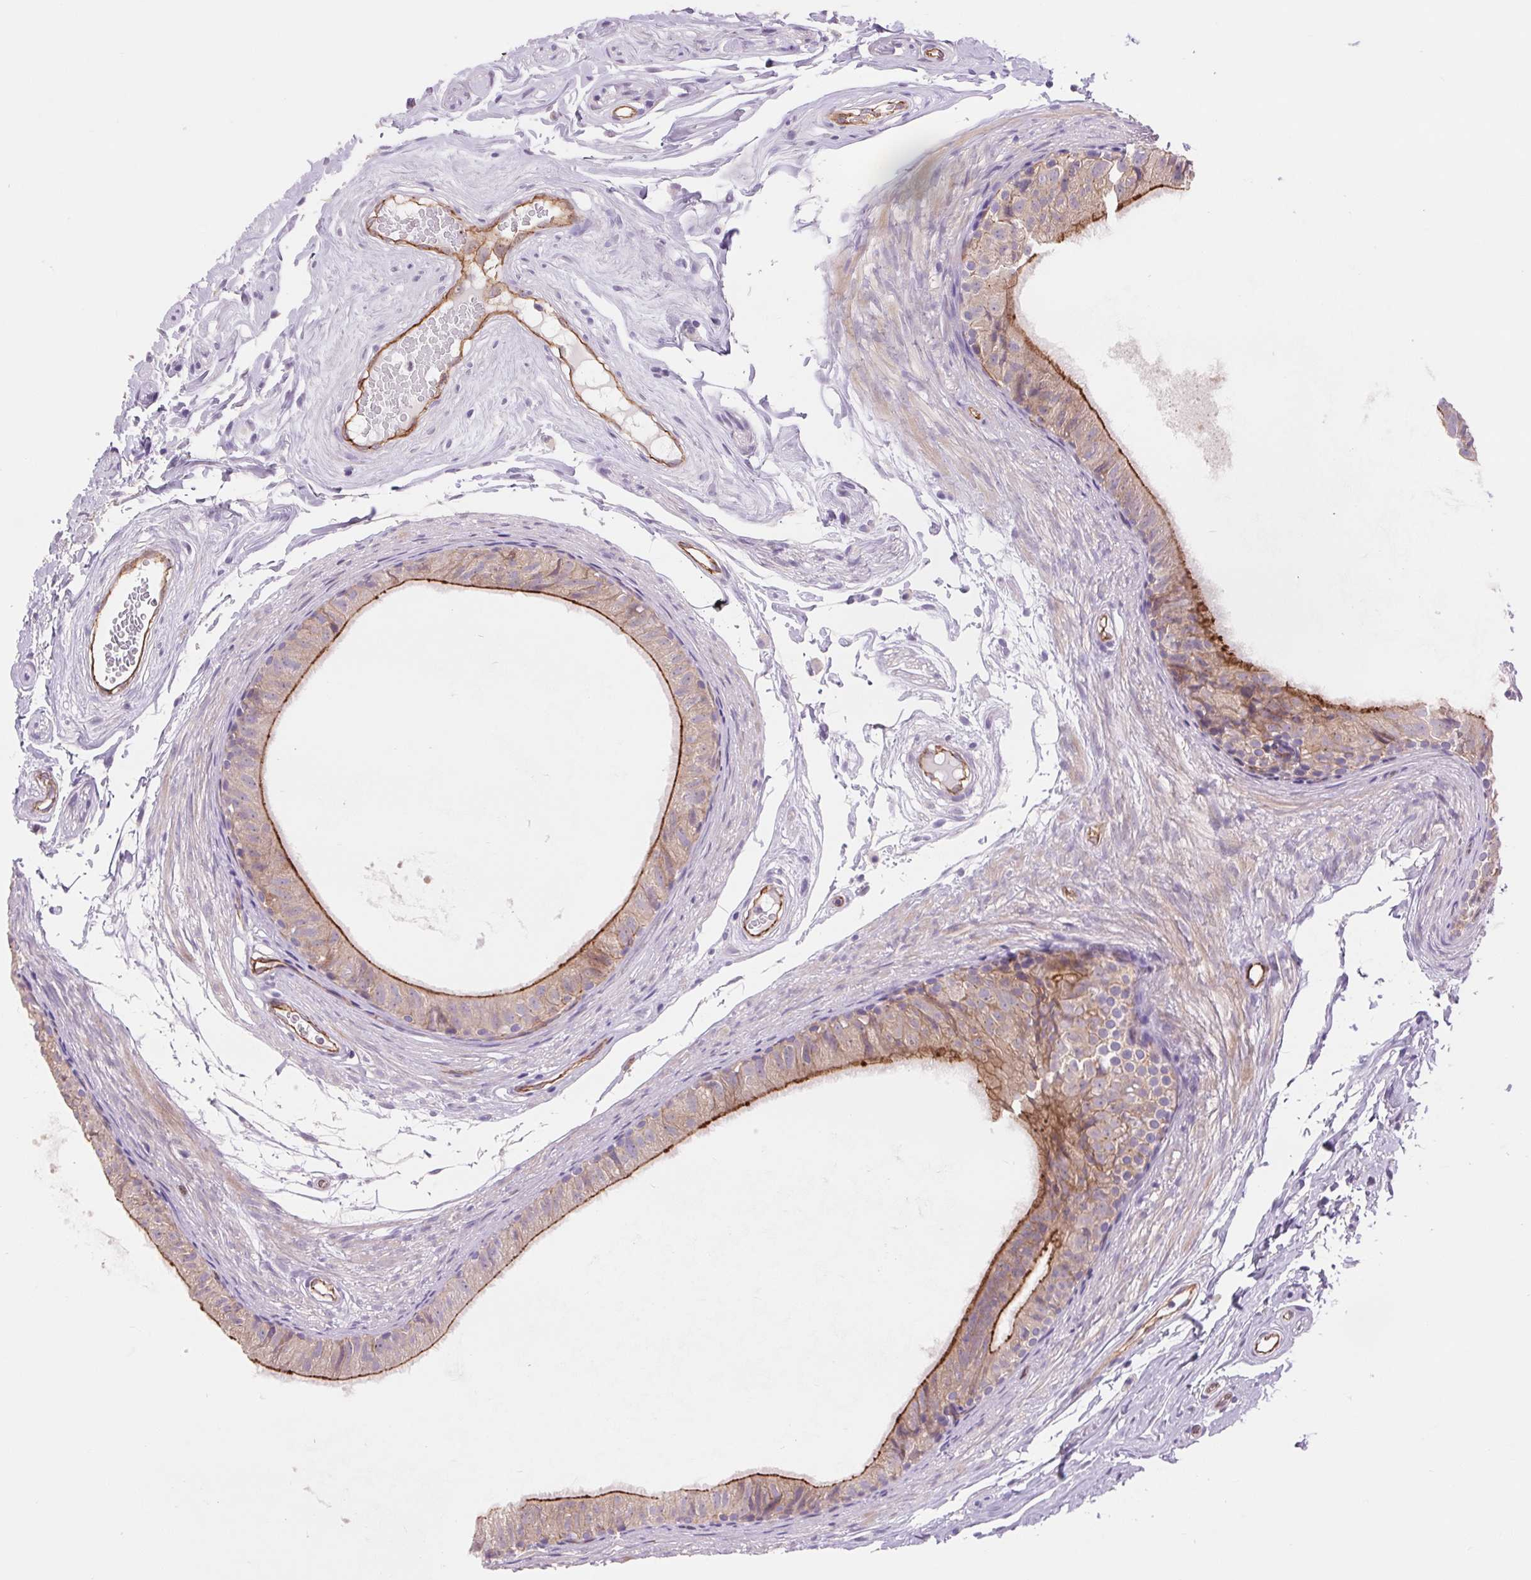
{"staining": {"intensity": "moderate", "quantity": "25%-75%", "location": "cytoplasmic/membranous"}, "tissue": "epididymis", "cell_type": "Glandular cells", "image_type": "normal", "snomed": [{"axis": "morphology", "description": "Normal tissue, NOS"}, {"axis": "topography", "description": "Epididymis"}], "caption": "Epididymis stained with DAB immunohistochemistry exhibits medium levels of moderate cytoplasmic/membranous staining in approximately 25%-75% of glandular cells.", "gene": "DIXDC1", "patient": {"sex": "male", "age": 45}}